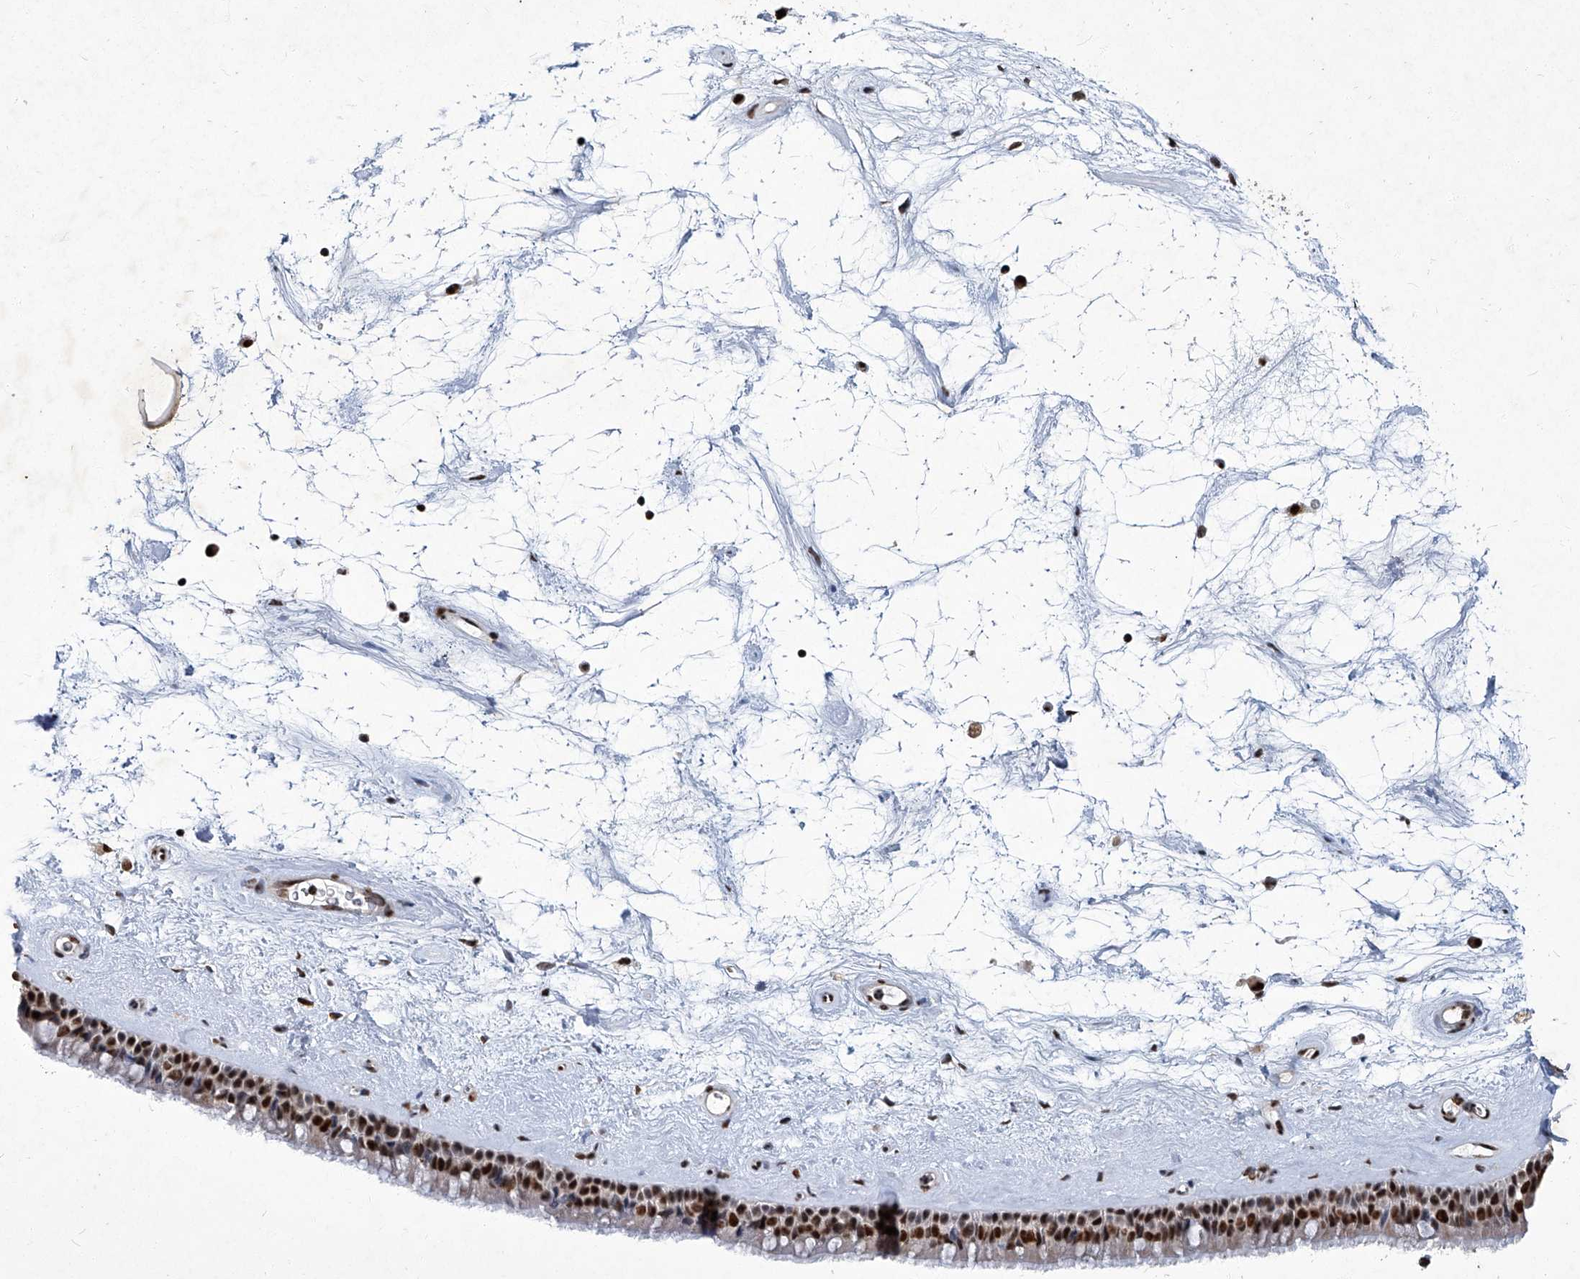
{"staining": {"intensity": "strong", "quantity": ">75%", "location": "nuclear"}, "tissue": "nasopharynx", "cell_type": "Respiratory epithelial cells", "image_type": "normal", "snomed": [{"axis": "morphology", "description": "Normal tissue, NOS"}, {"axis": "topography", "description": "Nasopharynx"}], "caption": "A brown stain labels strong nuclear positivity of a protein in respiratory epithelial cells of benign human nasopharynx.", "gene": "HBP1", "patient": {"sex": "male", "age": 64}}